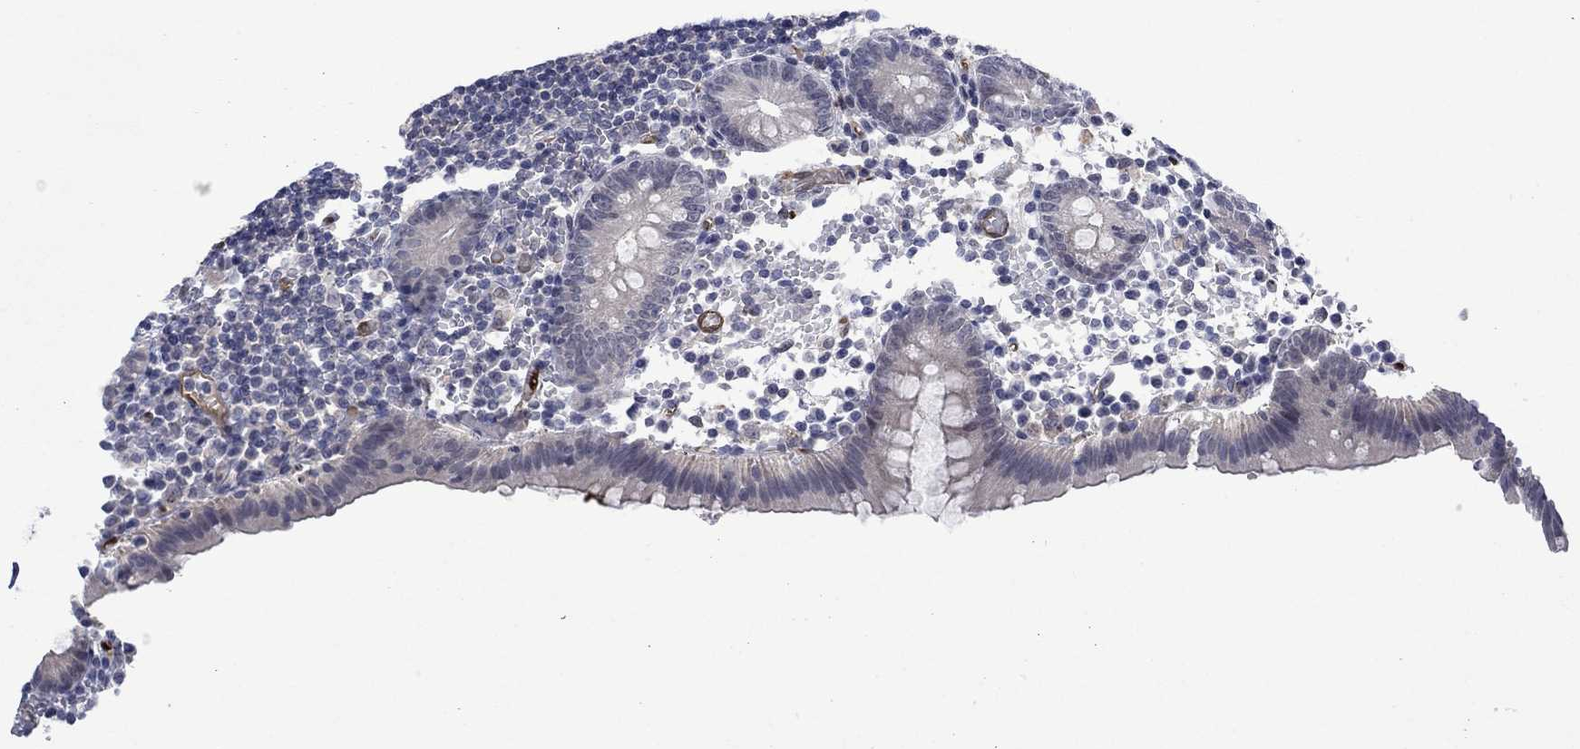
{"staining": {"intensity": "negative", "quantity": "none", "location": "none"}, "tissue": "appendix", "cell_type": "Glandular cells", "image_type": "normal", "snomed": [{"axis": "morphology", "description": "Normal tissue, NOS"}, {"axis": "topography", "description": "Appendix"}], "caption": "IHC photomicrograph of normal appendix: appendix stained with DAB reveals no significant protein staining in glandular cells.", "gene": "AGL", "patient": {"sex": "female", "age": 40}}